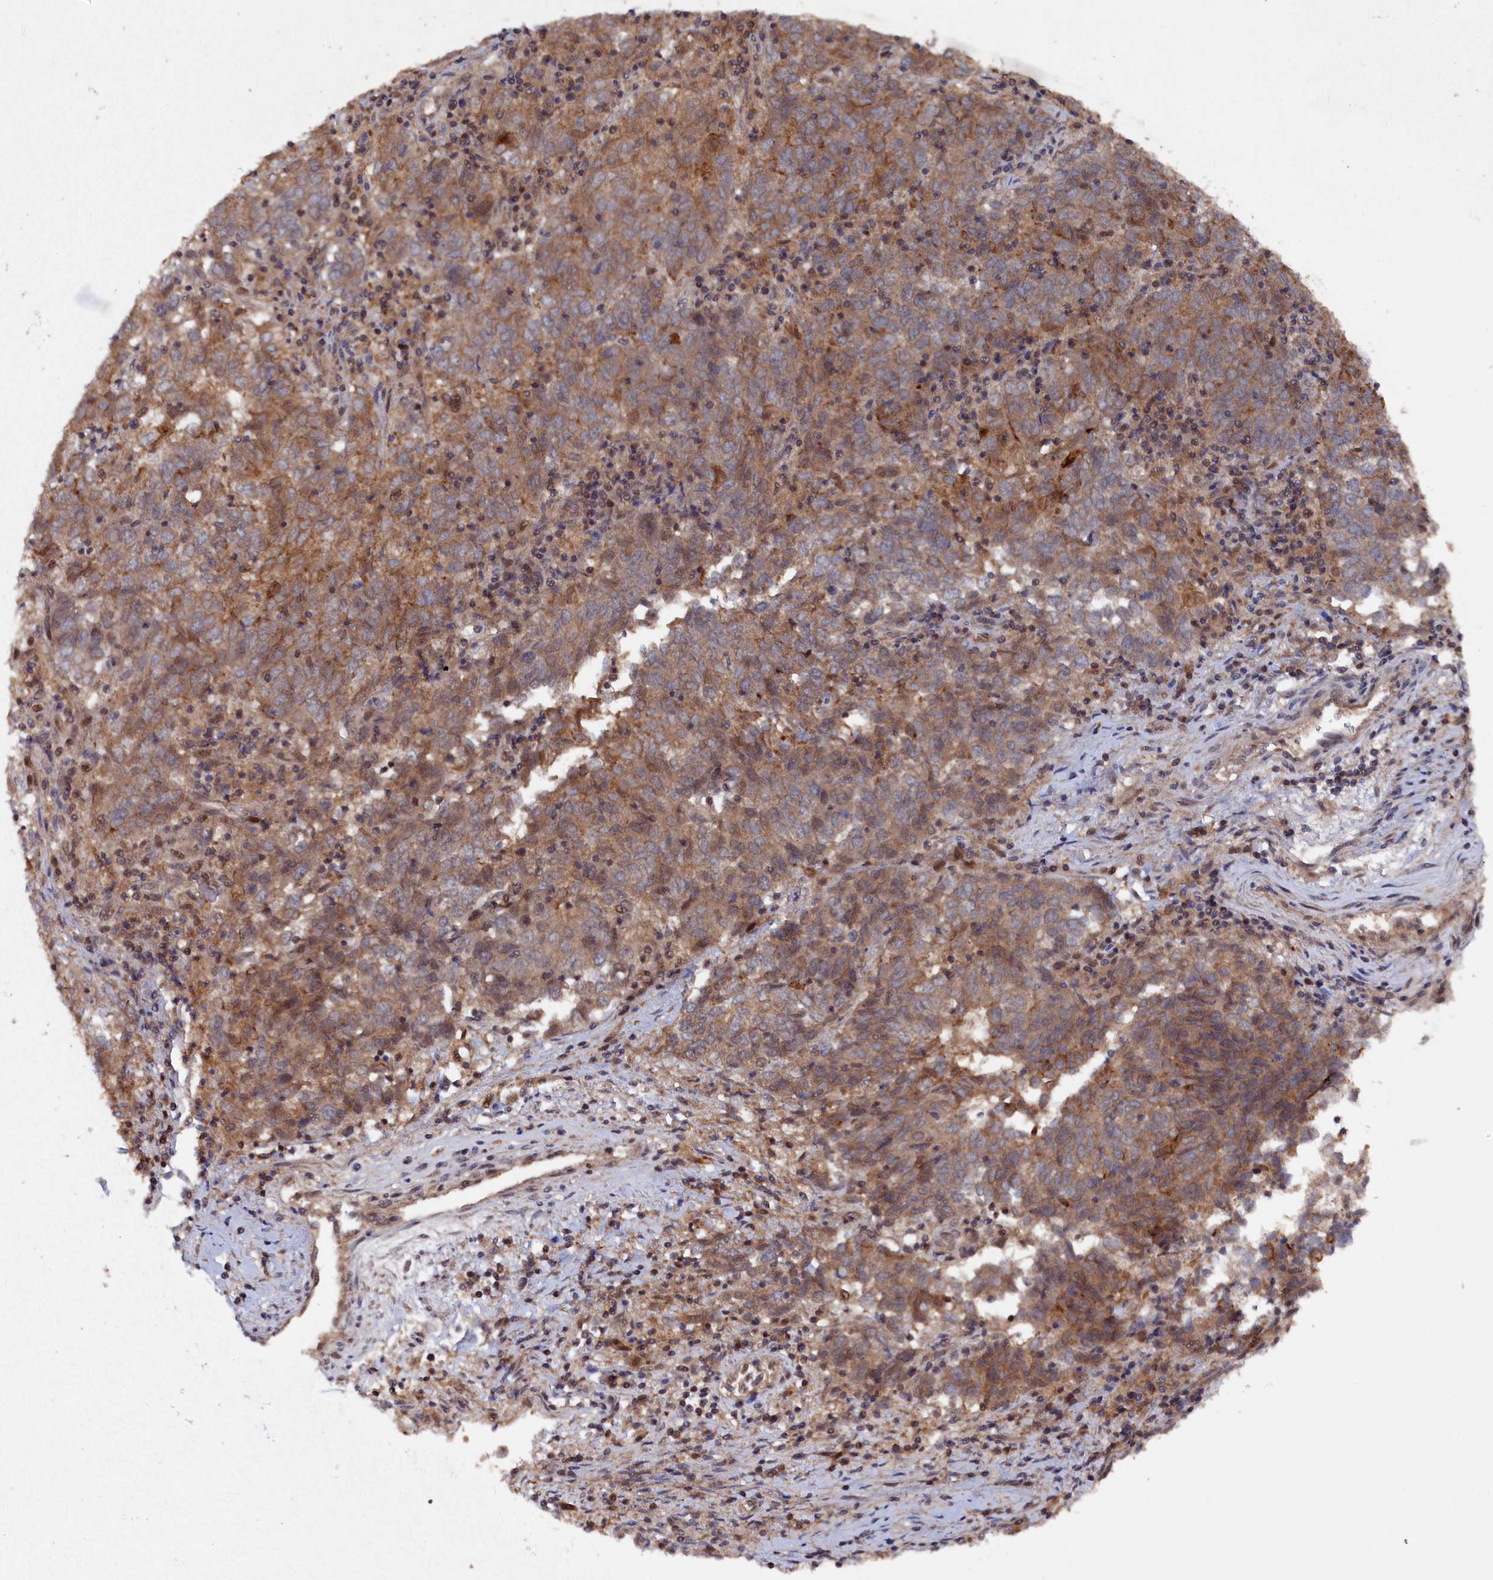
{"staining": {"intensity": "moderate", "quantity": ">75%", "location": "cytoplasmic/membranous"}, "tissue": "endometrial cancer", "cell_type": "Tumor cells", "image_type": "cancer", "snomed": [{"axis": "morphology", "description": "Adenocarcinoma, NOS"}, {"axis": "topography", "description": "Endometrium"}], "caption": "IHC of endometrial cancer displays medium levels of moderate cytoplasmic/membranous positivity in approximately >75% of tumor cells.", "gene": "TMC5", "patient": {"sex": "female", "age": 80}}